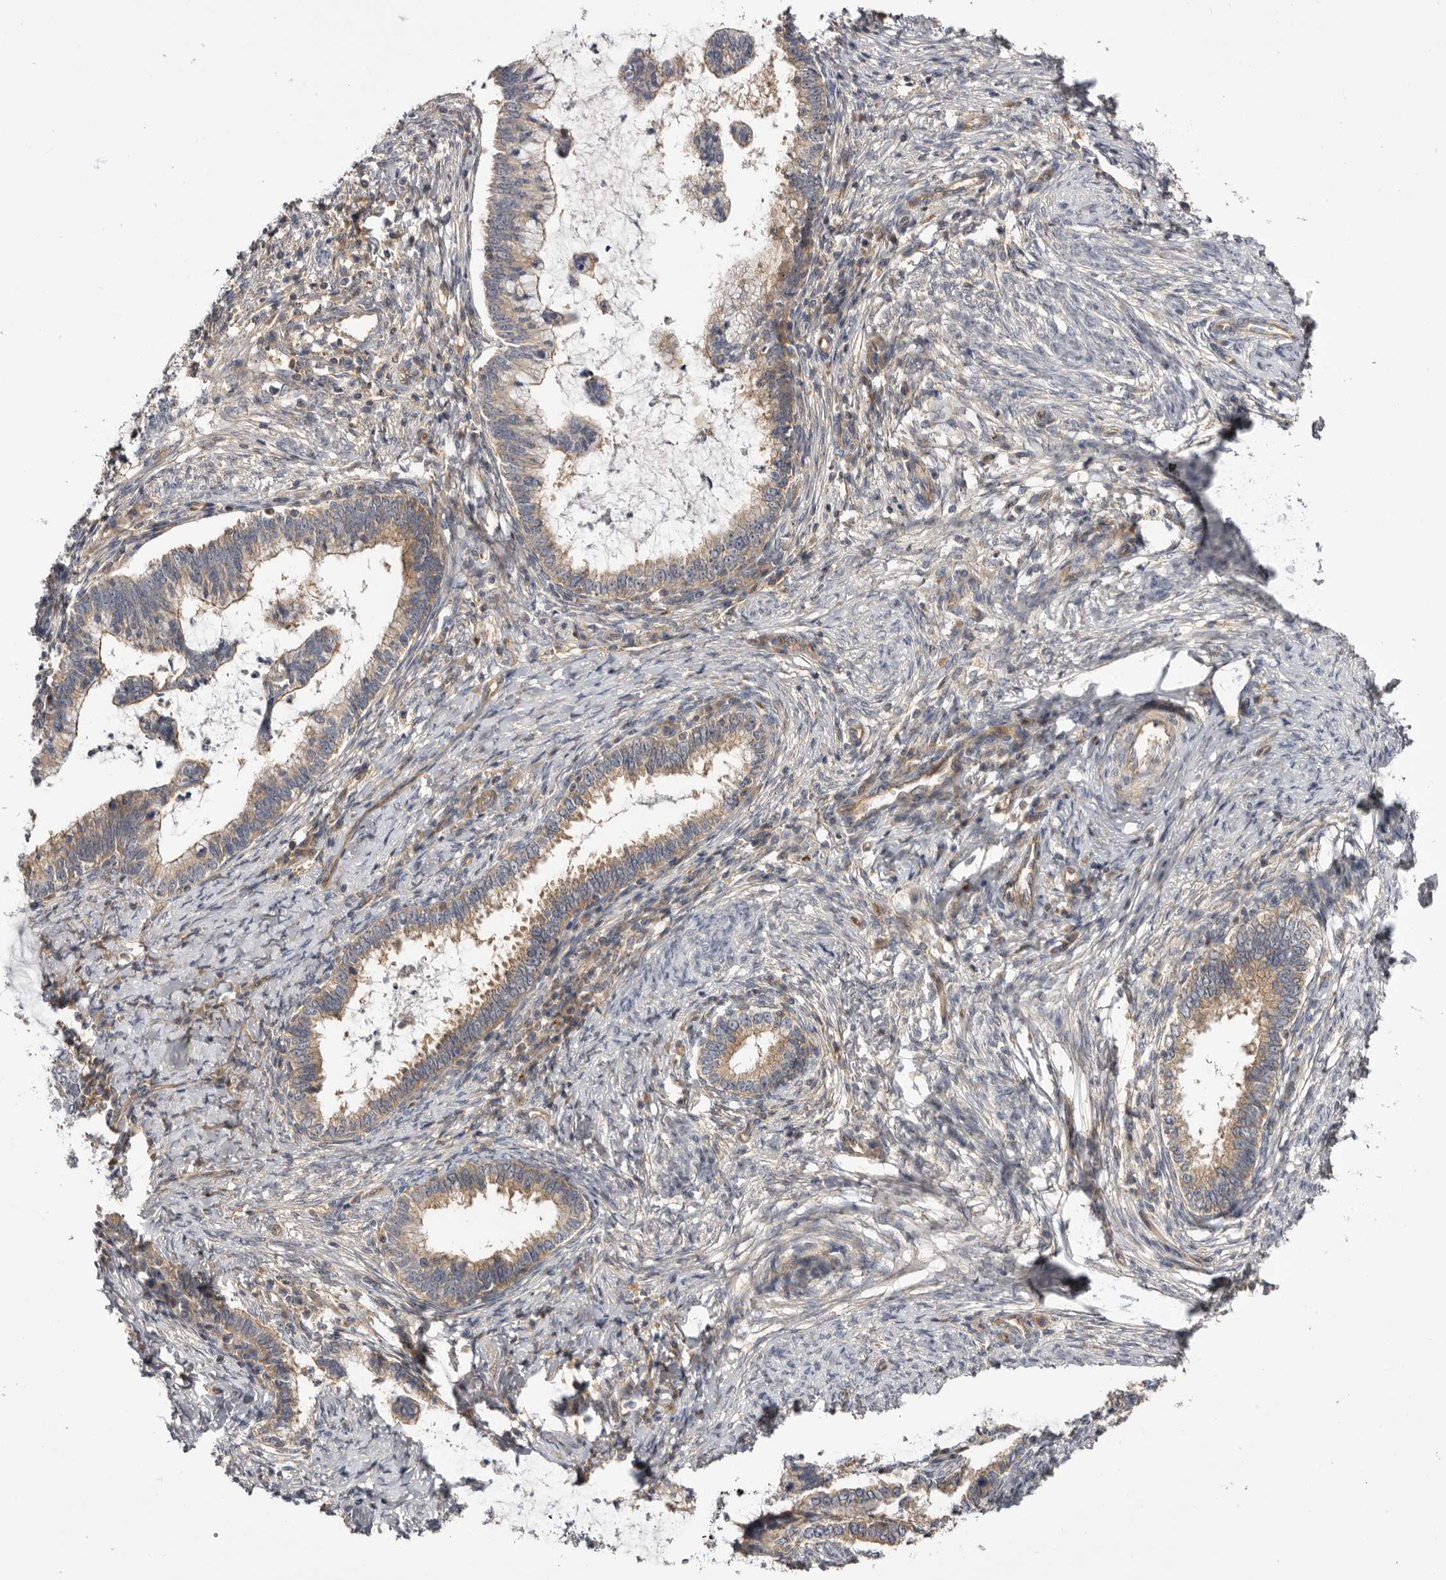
{"staining": {"intensity": "weak", "quantity": ">75%", "location": "cytoplasmic/membranous"}, "tissue": "cervical cancer", "cell_type": "Tumor cells", "image_type": "cancer", "snomed": [{"axis": "morphology", "description": "Adenocarcinoma, NOS"}, {"axis": "topography", "description": "Cervix"}], "caption": "Cervical cancer tissue demonstrates weak cytoplasmic/membranous staining in approximately >75% of tumor cells", "gene": "PANK4", "patient": {"sex": "female", "age": 36}}